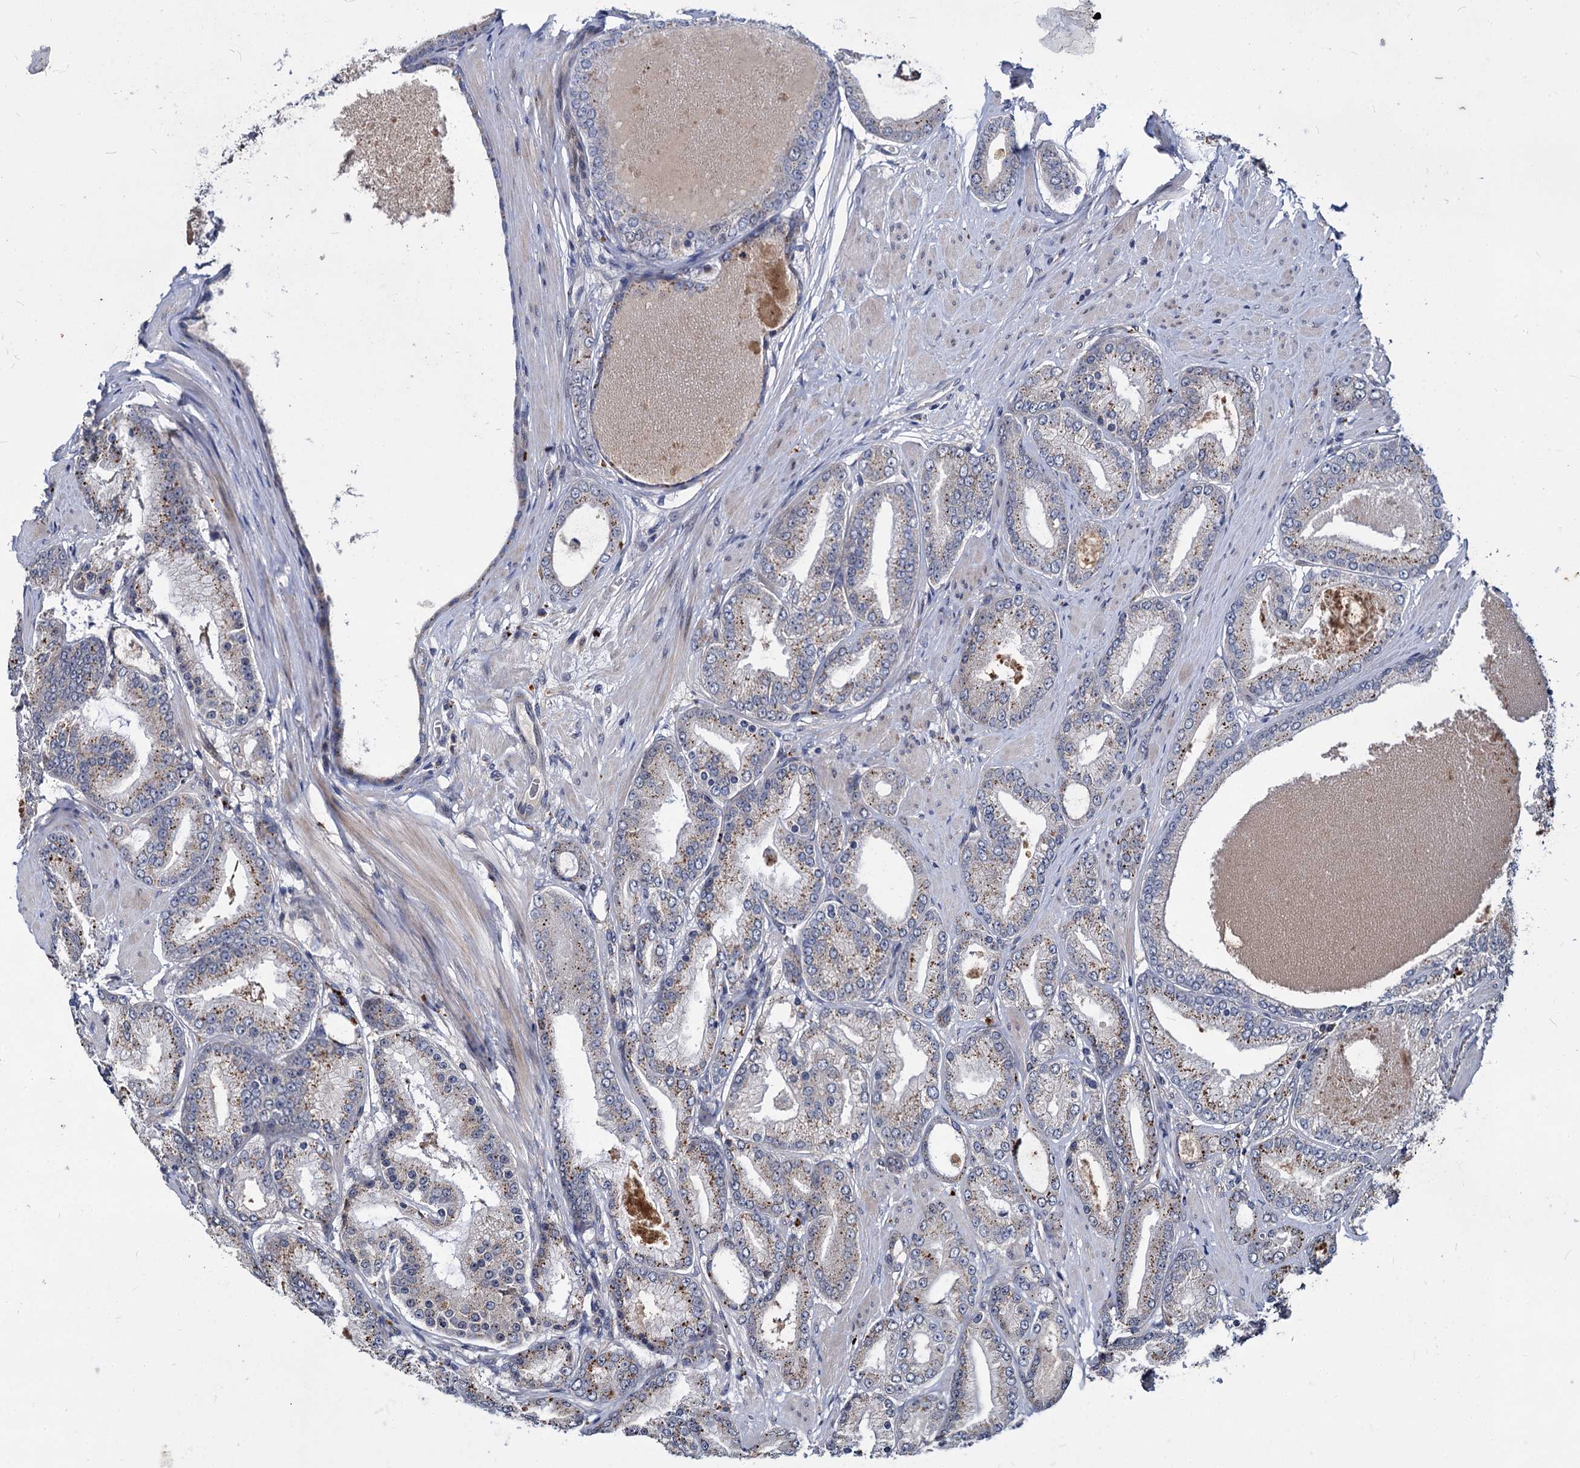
{"staining": {"intensity": "weak", "quantity": ">75%", "location": "cytoplasmic/membranous"}, "tissue": "prostate cancer", "cell_type": "Tumor cells", "image_type": "cancer", "snomed": [{"axis": "morphology", "description": "Adenocarcinoma, High grade"}, {"axis": "topography", "description": "Prostate"}], "caption": "Brown immunohistochemical staining in human high-grade adenocarcinoma (prostate) reveals weak cytoplasmic/membranous staining in about >75% of tumor cells.", "gene": "C11orf86", "patient": {"sex": "male", "age": 59}}